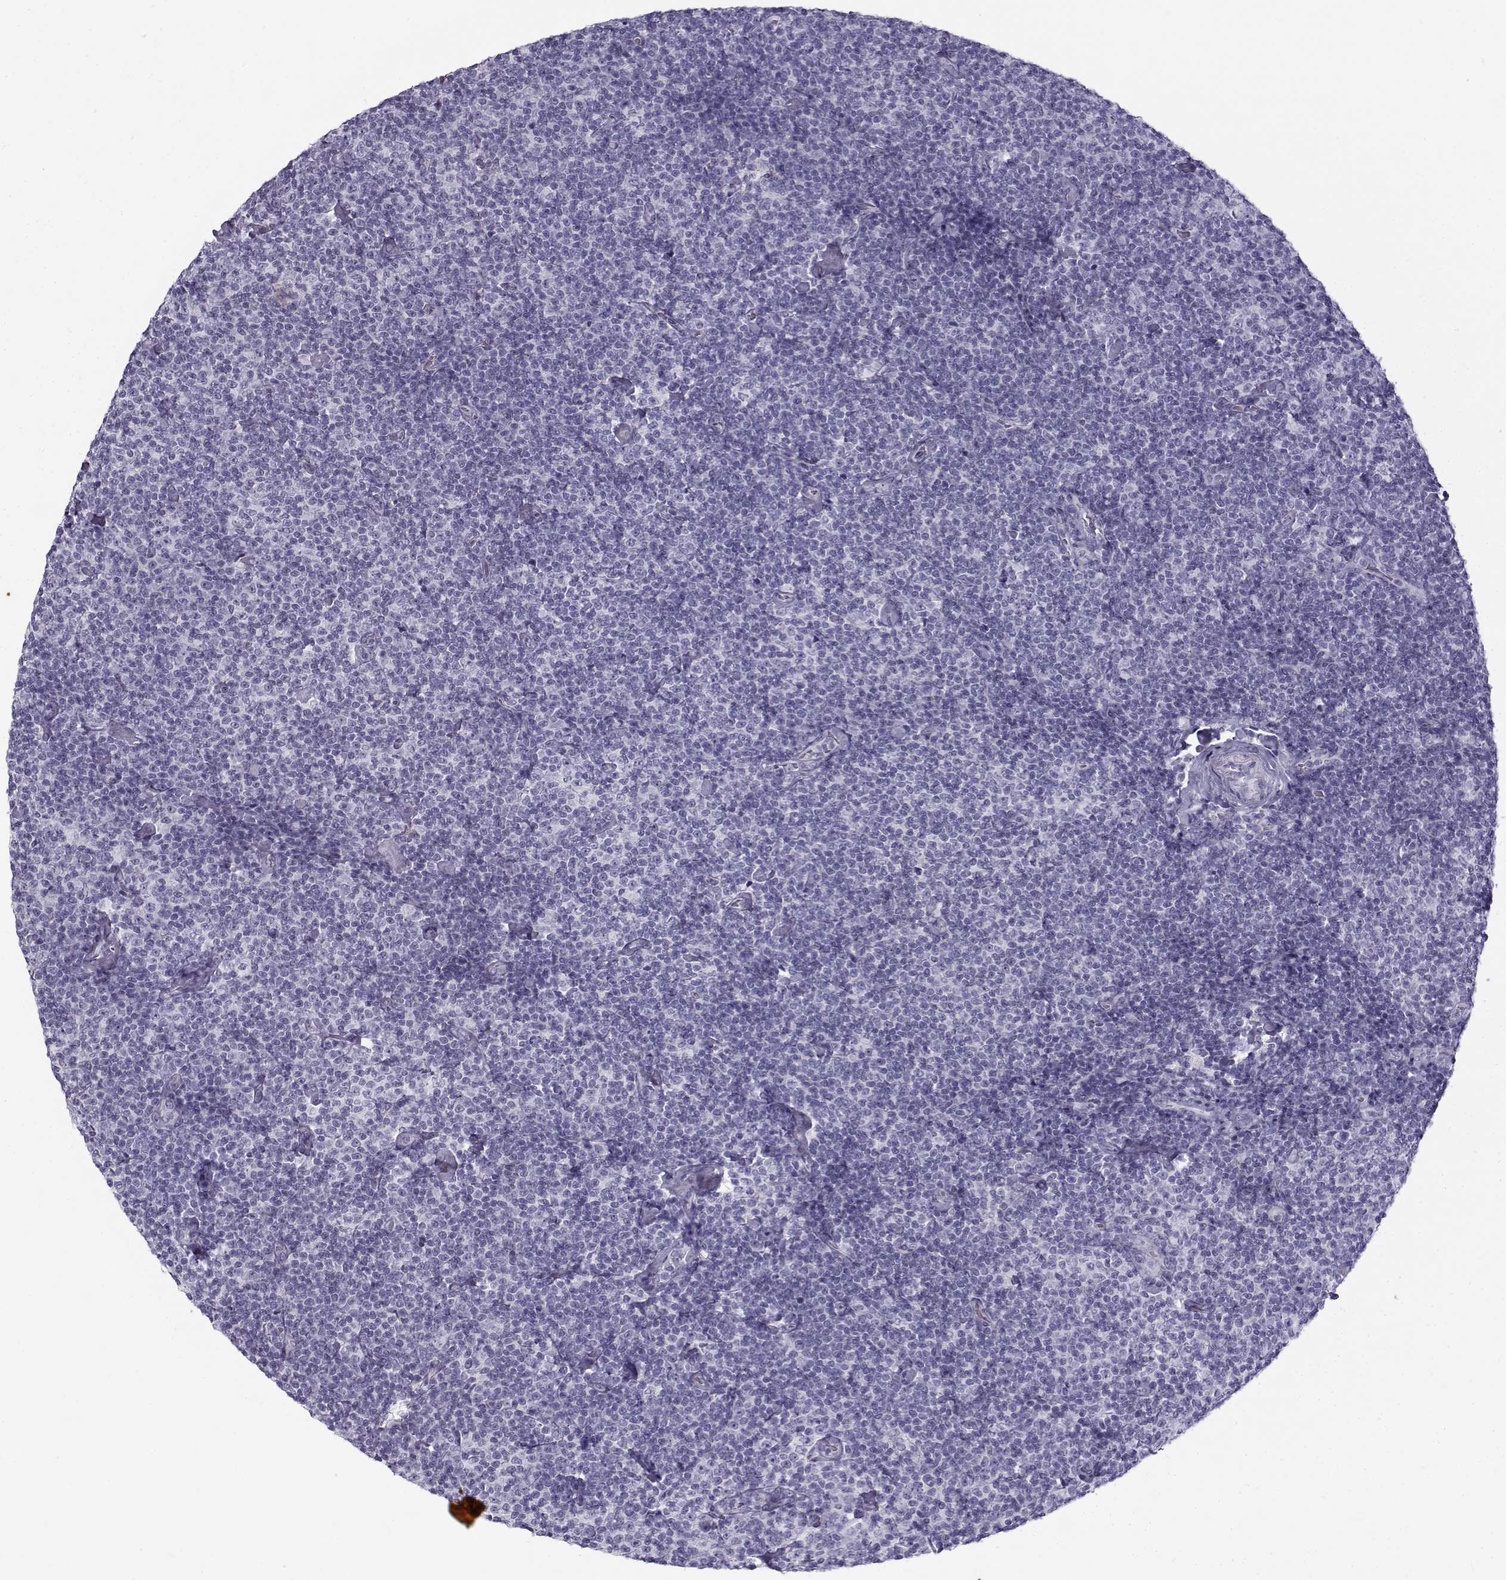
{"staining": {"intensity": "negative", "quantity": "none", "location": "none"}, "tissue": "lymphoma", "cell_type": "Tumor cells", "image_type": "cancer", "snomed": [{"axis": "morphology", "description": "Malignant lymphoma, non-Hodgkin's type, Low grade"}, {"axis": "topography", "description": "Lymph node"}], "caption": "High magnification brightfield microscopy of low-grade malignant lymphoma, non-Hodgkin's type stained with DAB (brown) and counterstained with hematoxylin (blue): tumor cells show no significant expression.", "gene": "GTSF1L", "patient": {"sex": "male", "age": 81}}